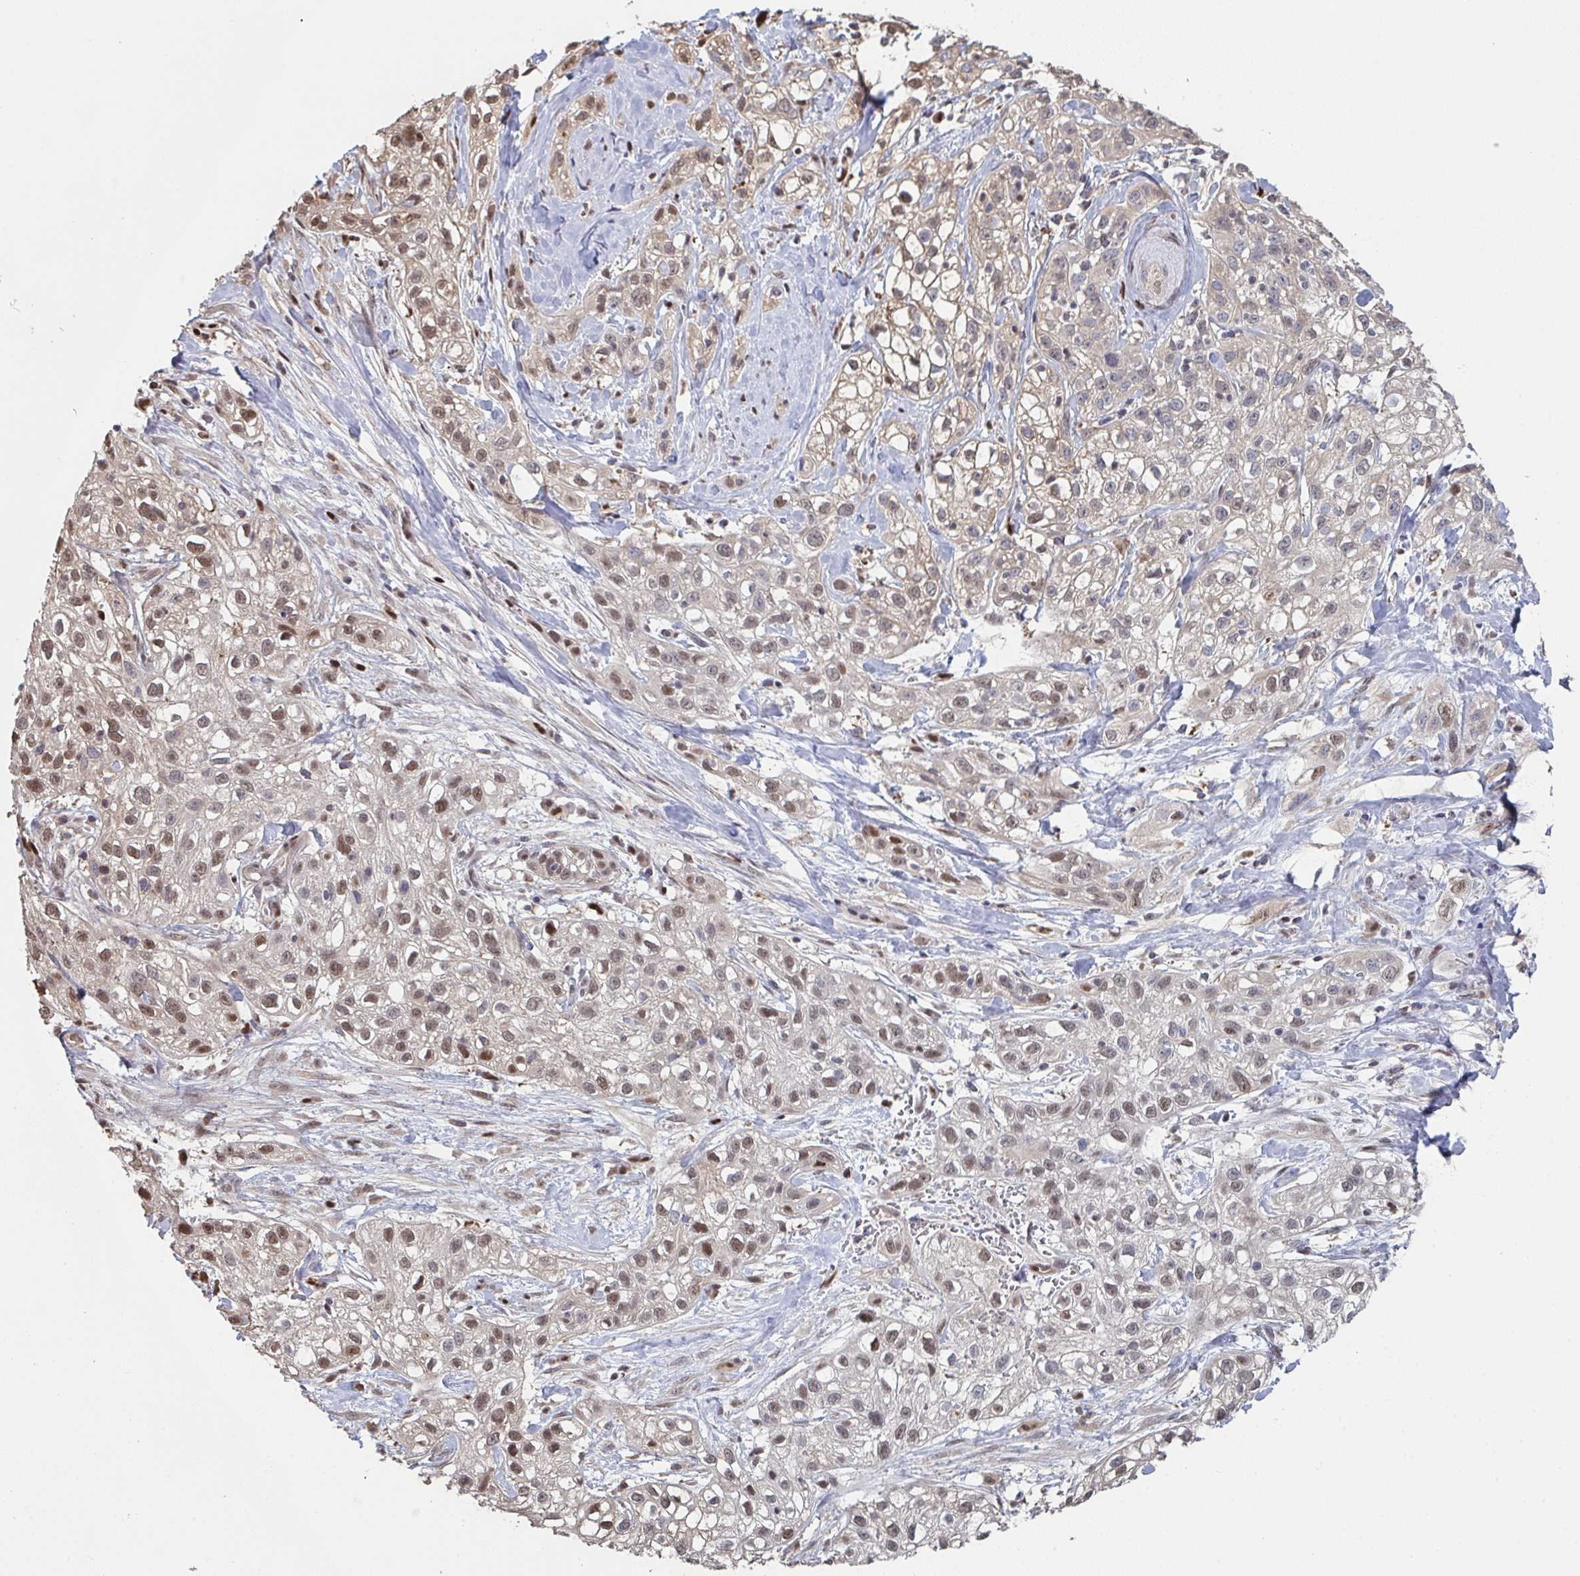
{"staining": {"intensity": "moderate", "quantity": ">75%", "location": "nuclear"}, "tissue": "skin cancer", "cell_type": "Tumor cells", "image_type": "cancer", "snomed": [{"axis": "morphology", "description": "Squamous cell carcinoma, NOS"}, {"axis": "topography", "description": "Skin"}], "caption": "Approximately >75% of tumor cells in skin cancer reveal moderate nuclear protein positivity as visualized by brown immunohistochemical staining.", "gene": "ACD", "patient": {"sex": "male", "age": 82}}